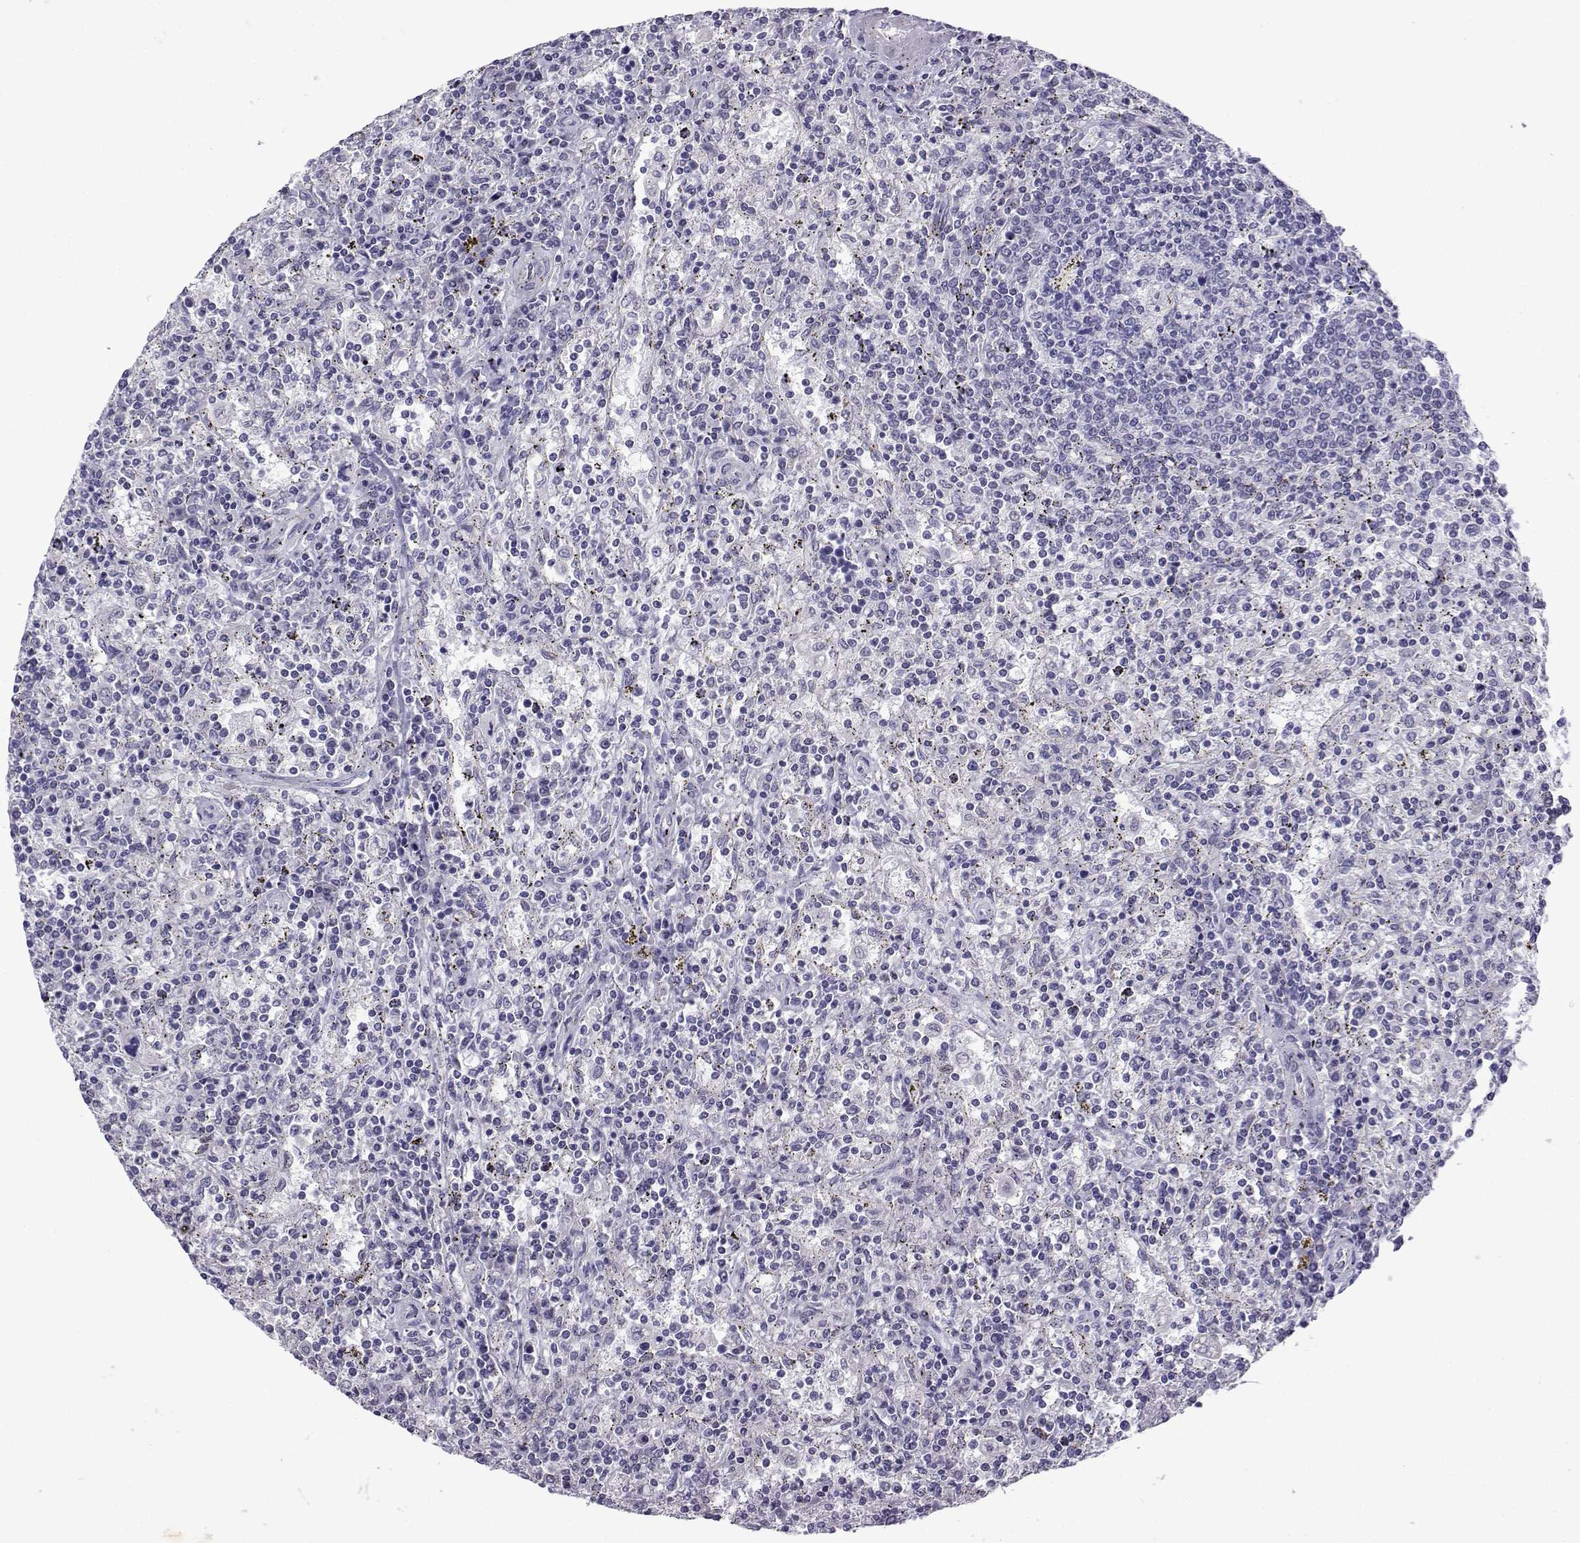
{"staining": {"intensity": "negative", "quantity": "none", "location": "none"}, "tissue": "lymphoma", "cell_type": "Tumor cells", "image_type": "cancer", "snomed": [{"axis": "morphology", "description": "Malignant lymphoma, non-Hodgkin's type, Low grade"}, {"axis": "topography", "description": "Spleen"}], "caption": "Tumor cells are negative for brown protein staining in low-grade malignant lymphoma, non-Hodgkin's type. (DAB immunohistochemistry visualized using brightfield microscopy, high magnification).", "gene": "CFAP70", "patient": {"sex": "male", "age": 62}}